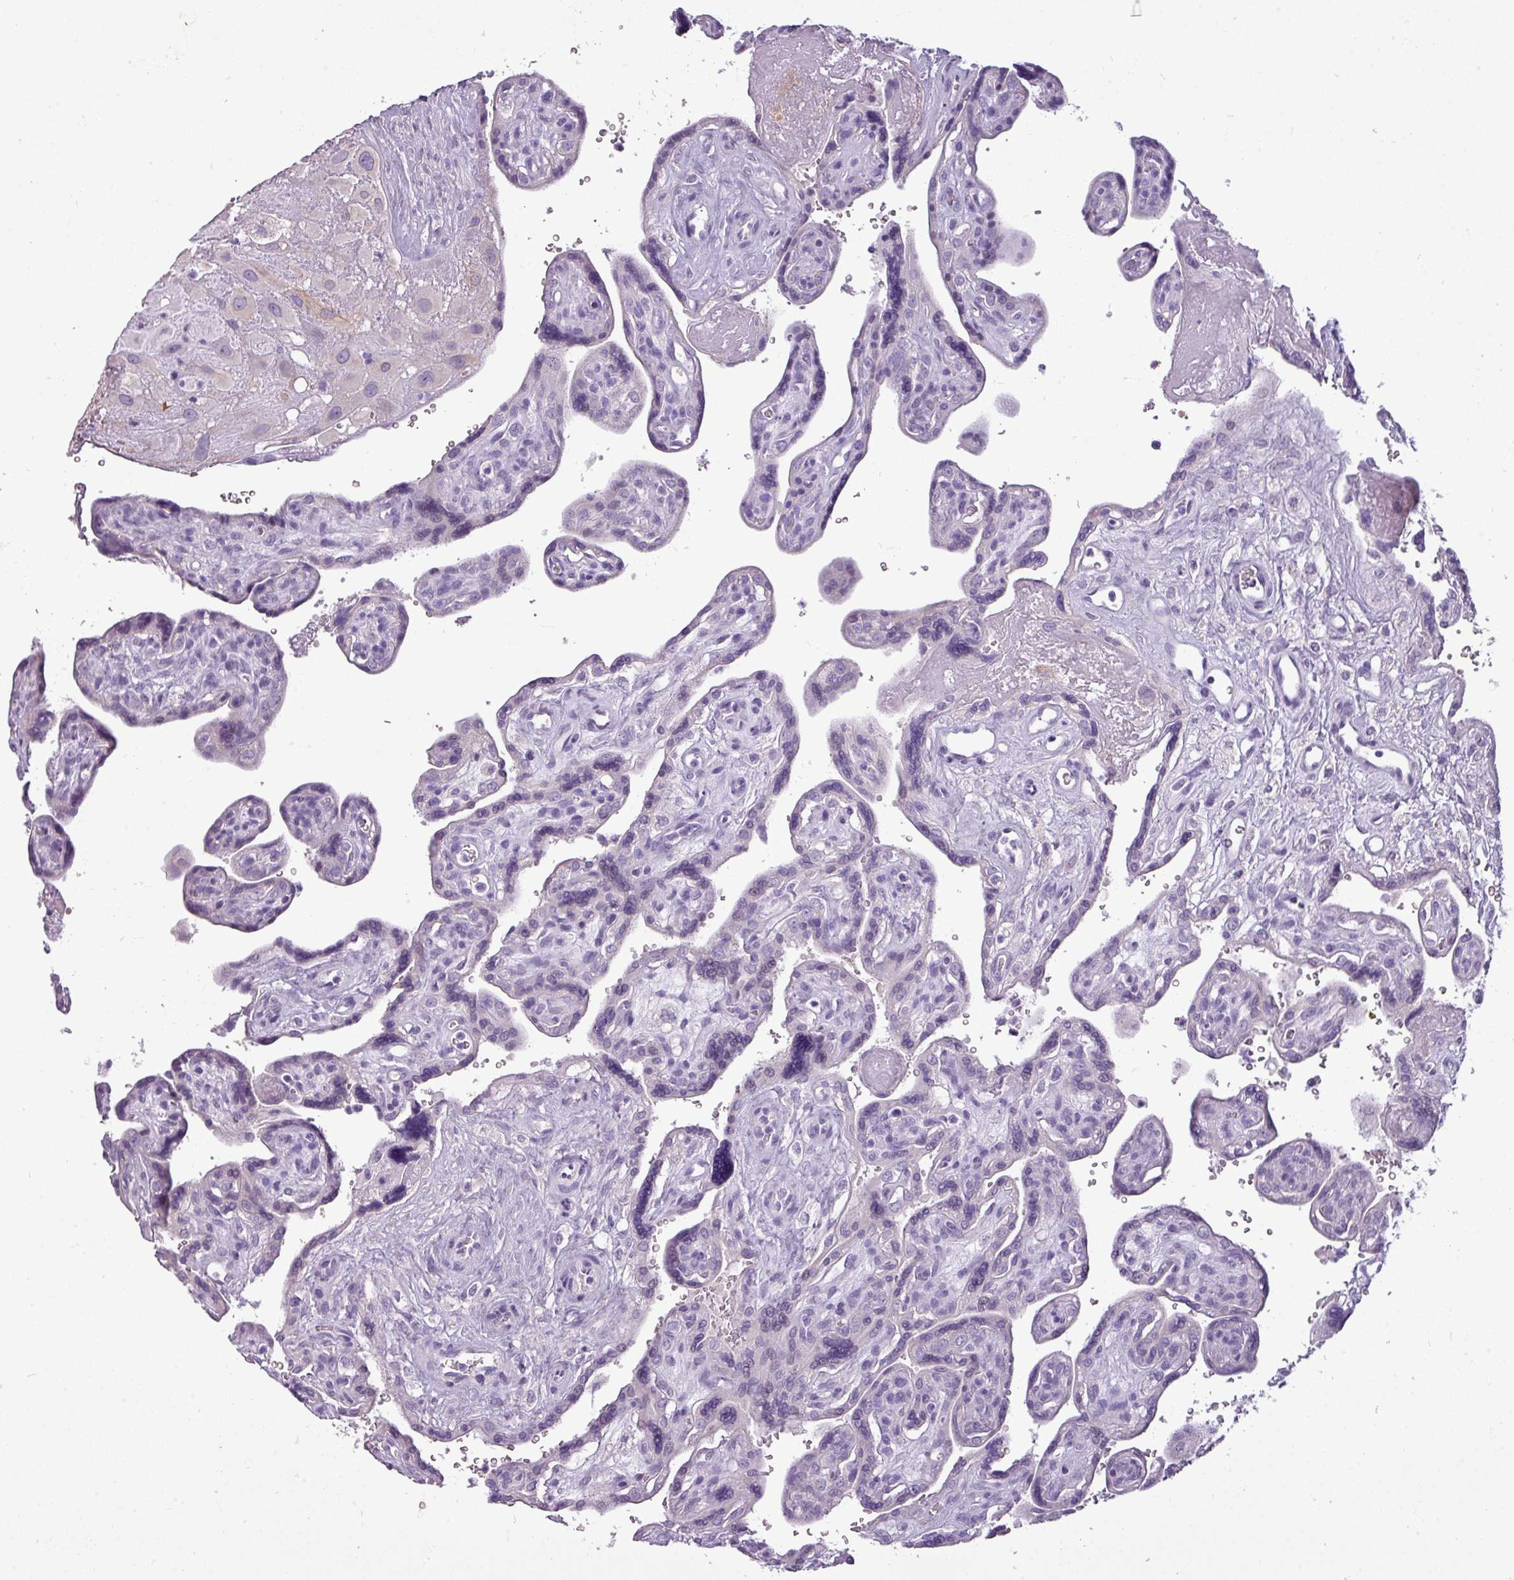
{"staining": {"intensity": "negative", "quantity": "none", "location": "none"}, "tissue": "placenta", "cell_type": "Decidual cells", "image_type": "normal", "snomed": [{"axis": "morphology", "description": "Normal tissue, NOS"}, {"axis": "topography", "description": "Placenta"}], "caption": "A micrograph of human placenta is negative for staining in decidual cells. (Immunohistochemistry, brightfield microscopy, high magnification).", "gene": "DNAAF9", "patient": {"sex": "female", "age": 39}}